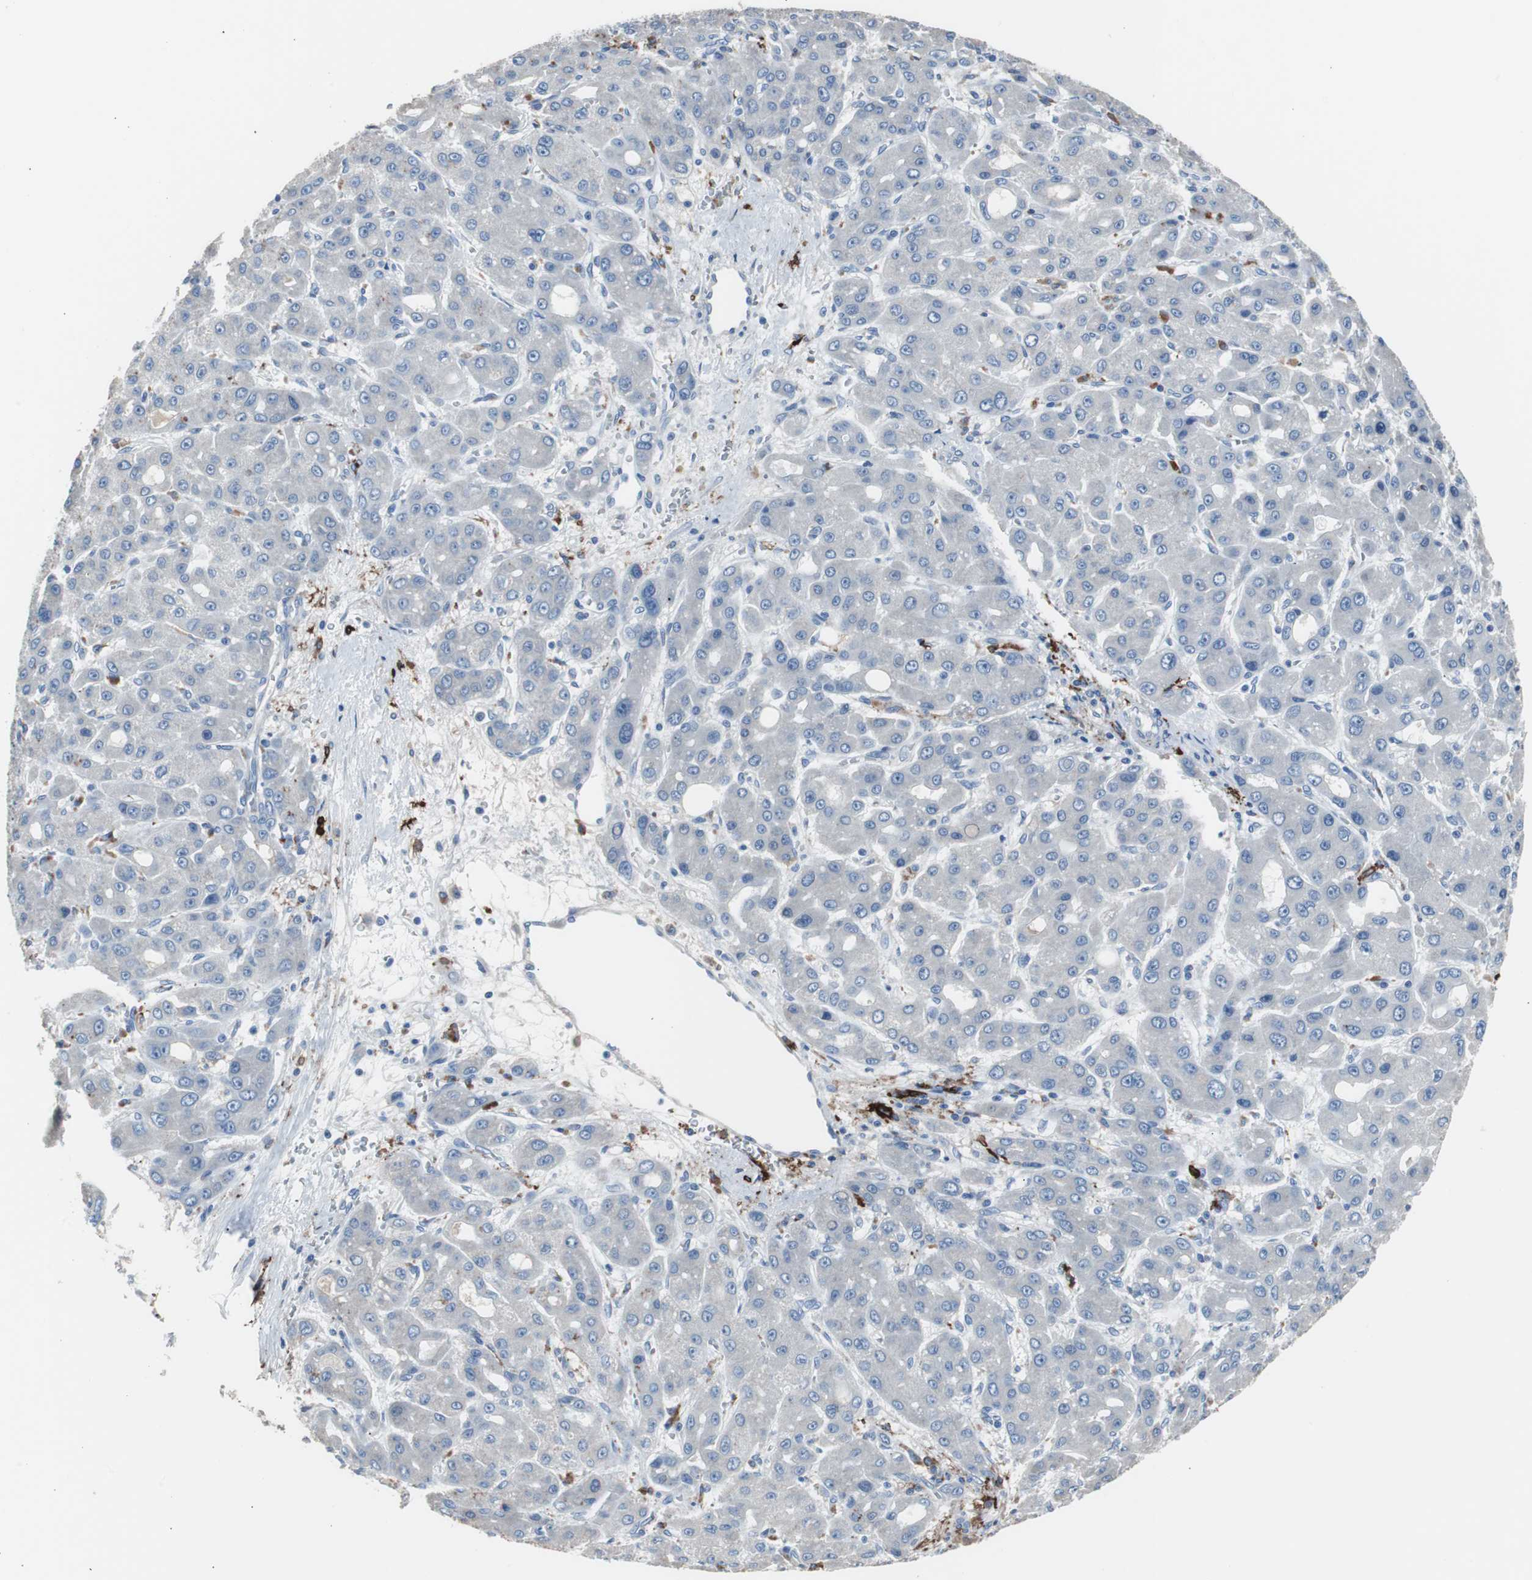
{"staining": {"intensity": "negative", "quantity": "none", "location": "none"}, "tissue": "liver cancer", "cell_type": "Tumor cells", "image_type": "cancer", "snomed": [{"axis": "morphology", "description": "Carcinoma, Hepatocellular, NOS"}, {"axis": "topography", "description": "Liver"}], "caption": "Tumor cells show no significant protein positivity in liver cancer. (Brightfield microscopy of DAB (3,3'-diaminobenzidine) immunohistochemistry at high magnification).", "gene": "FCGR2B", "patient": {"sex": "male", "age": 55}}